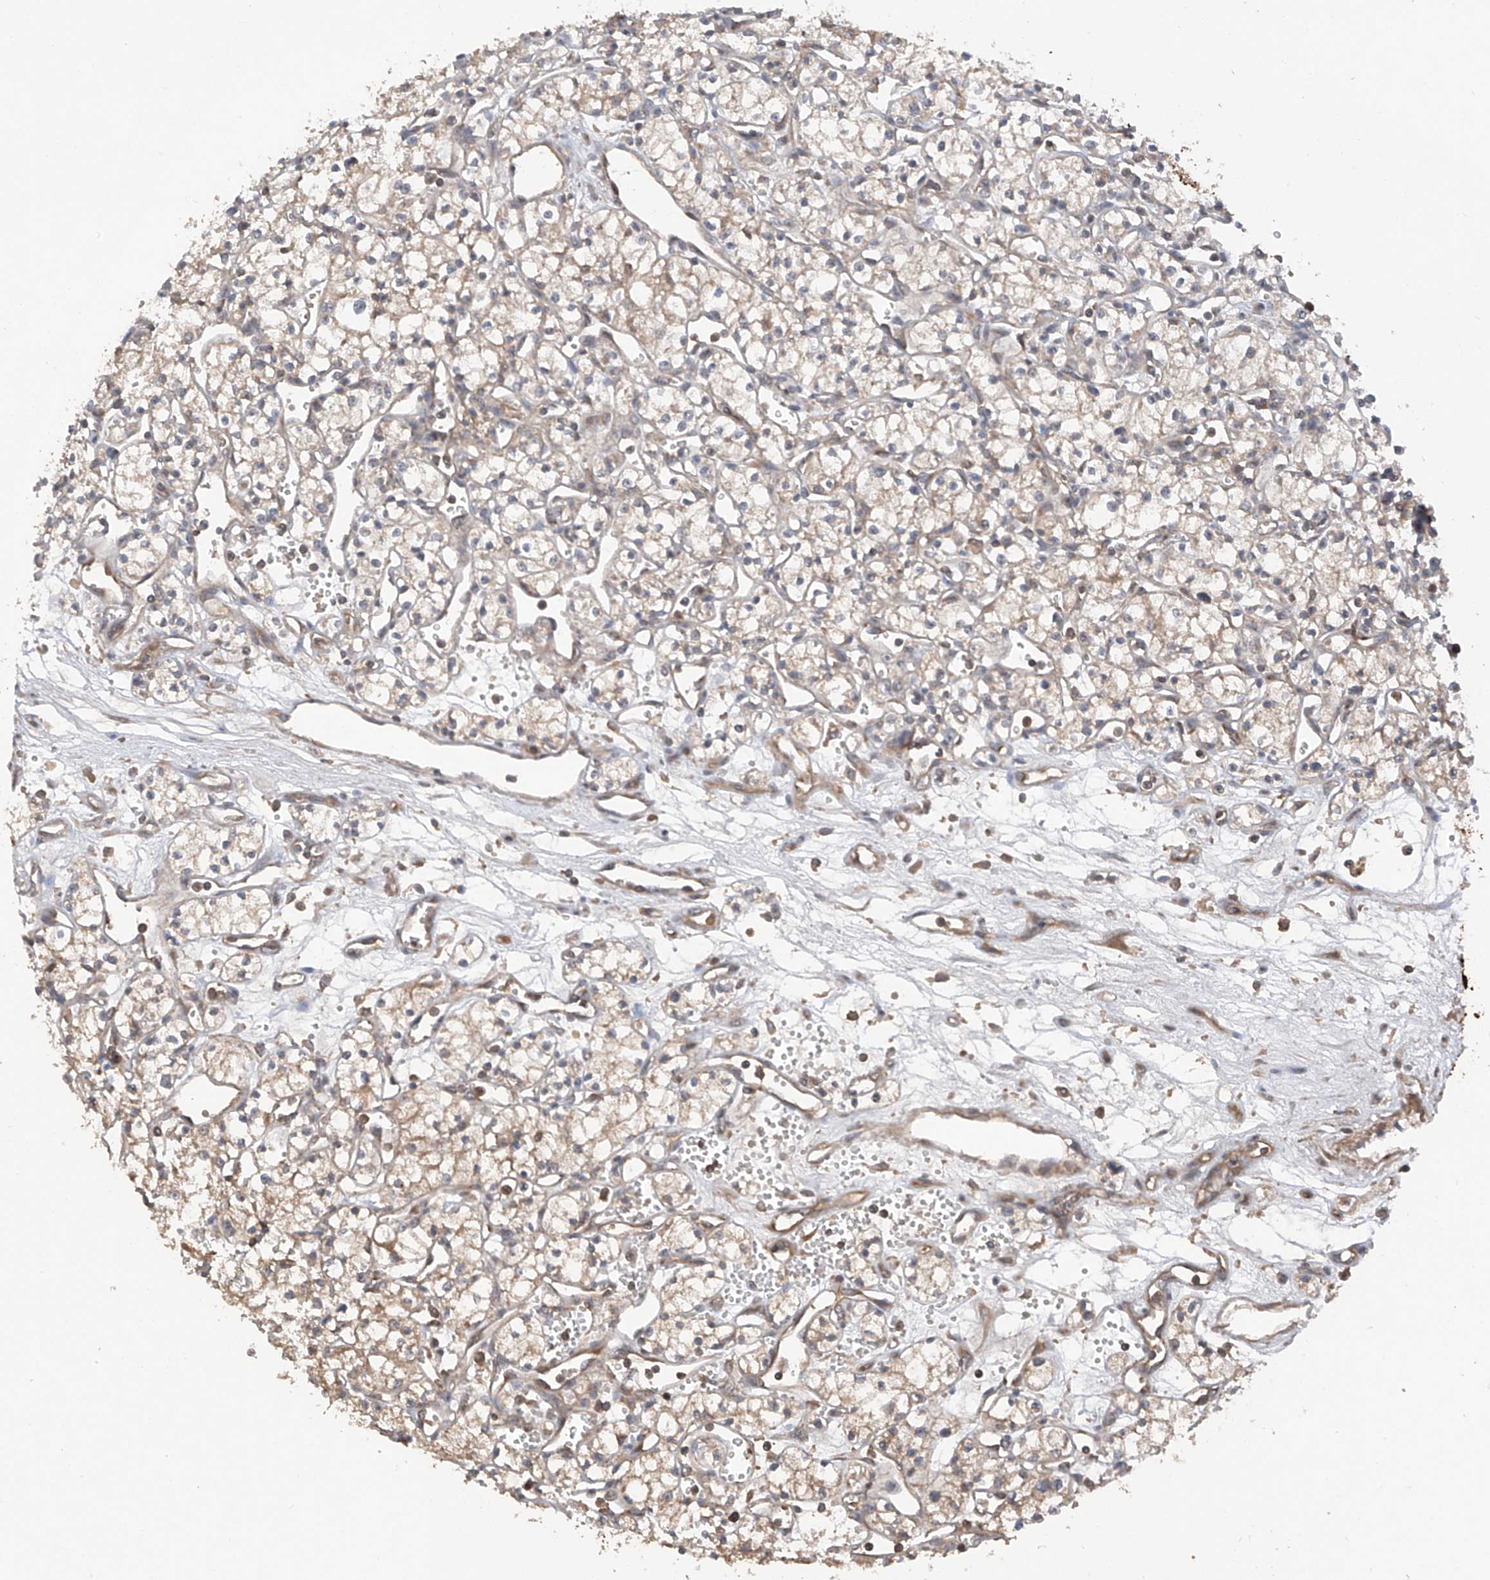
{"staining": {"intensity": "weak", "quantity": ">75%", "location": "cytoplasmic/membranous"}, "tissue": "renal cancer", "cell_type": "Tumor cells", "image_type": "cancer", "snomed": [{"axis": "morphology", "description": "Adenocarcinoma, NOS"}, {"axis": "topography", "description": "Kidney"}], "caption": "About >75% of tumor cells in adenocarcinoma (renal) show weak cytoplasmic/membranous protein positivity as visualized by brown immunohistochemical staining.", "gene": "RPAIN", "patient": {"sex": "male", "age": 59}}